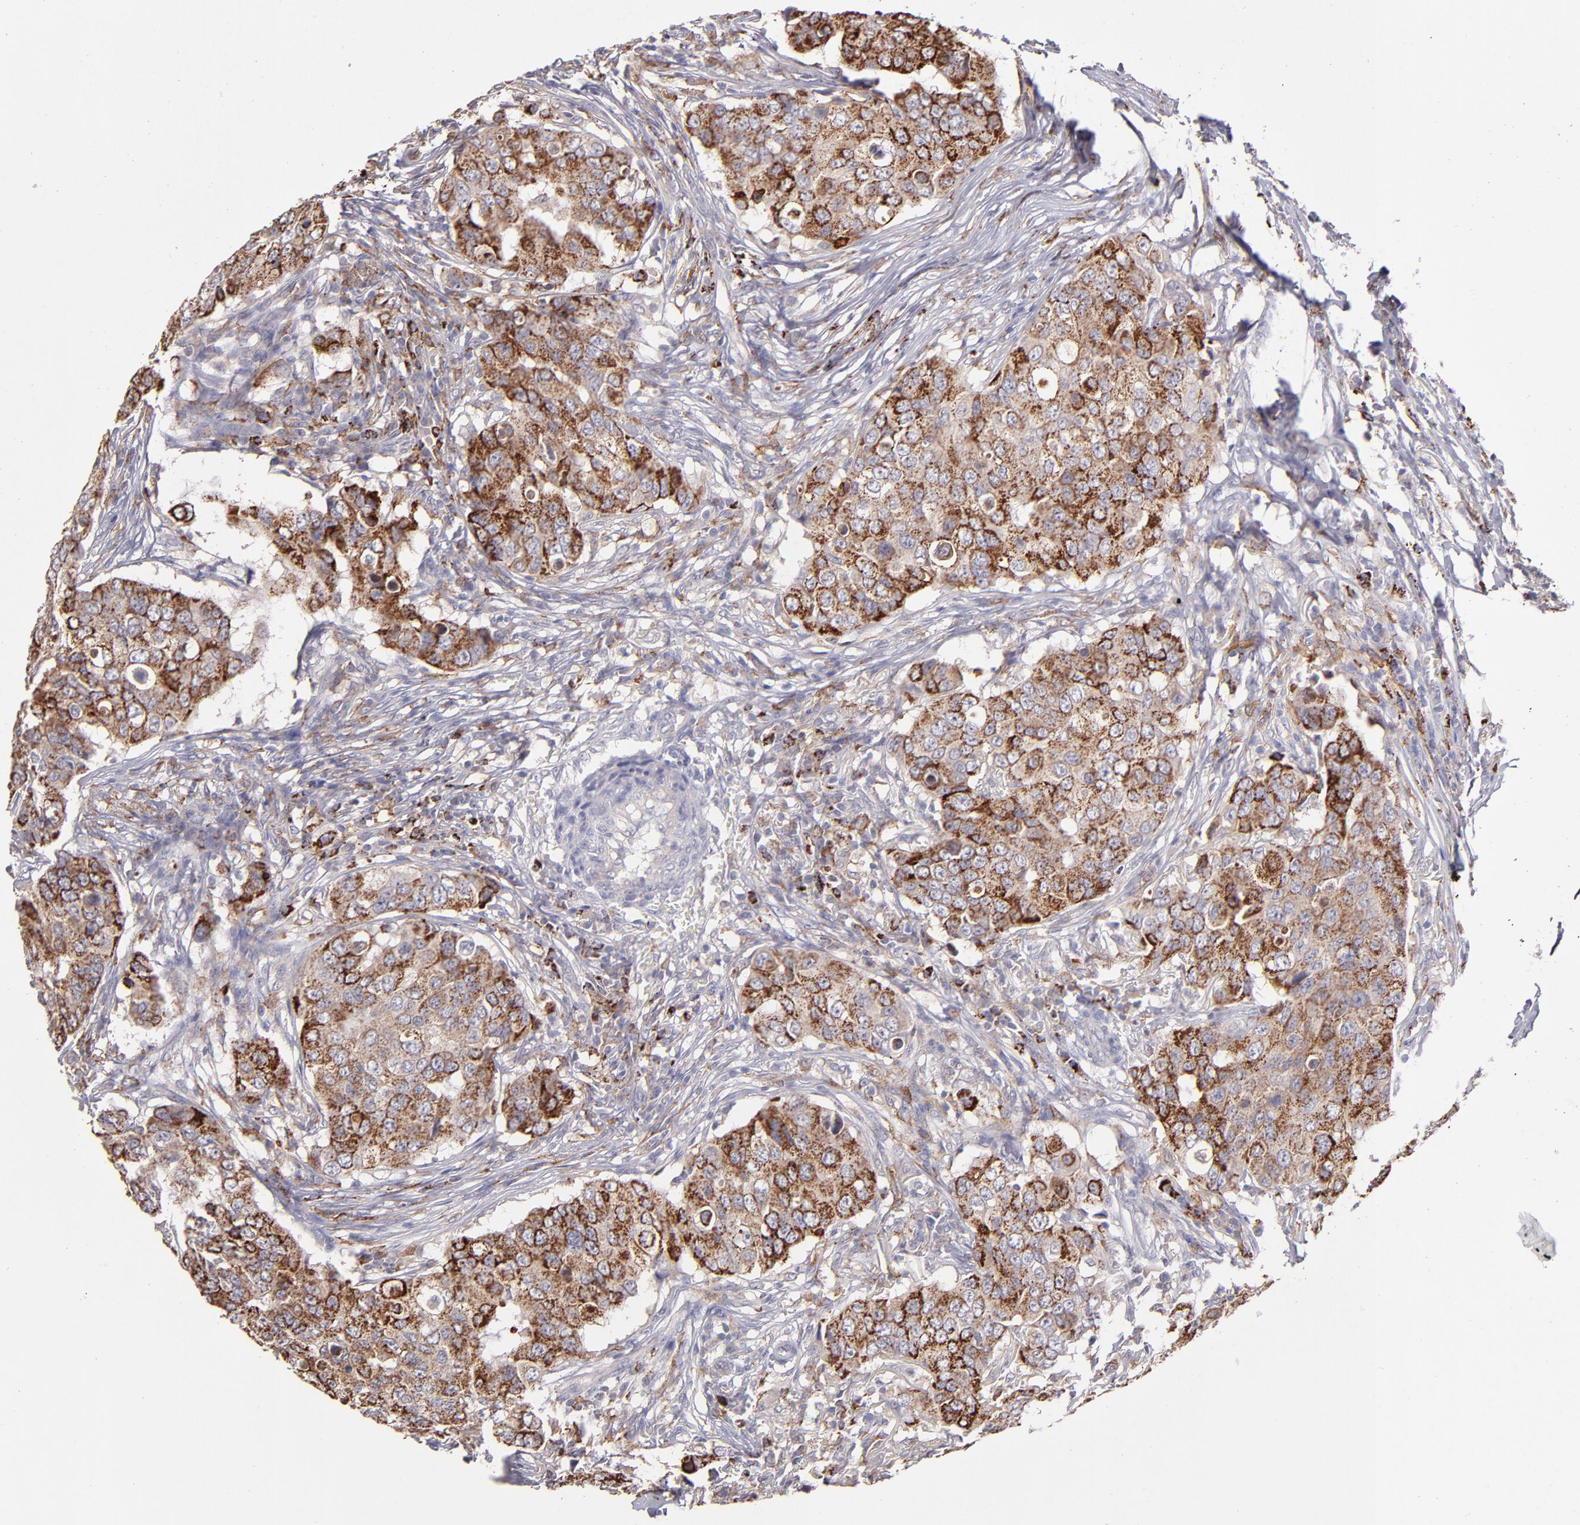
{"staining": {"intensity": "strong", "quantity": ">75%", "location": "cytoplasmic/membranous"}, "tissue": "breast cancer", "cell_type": "Tumor cells", "image_type": "cancer", "snomed": [{"axis": "morphology", "description": "Duct carcinoma"}, {"axis": "topography", "description": "Breast"}], "caption": "A micrograph showing strong cytoplasmic/membranous positivity in approximately >75% of tumor cells in breast invasive ductal carcinoma, as visualized by brown immunohistochemical staining.", "gene": "GLDC", "patient": {"sex": "female", "age": 54}}